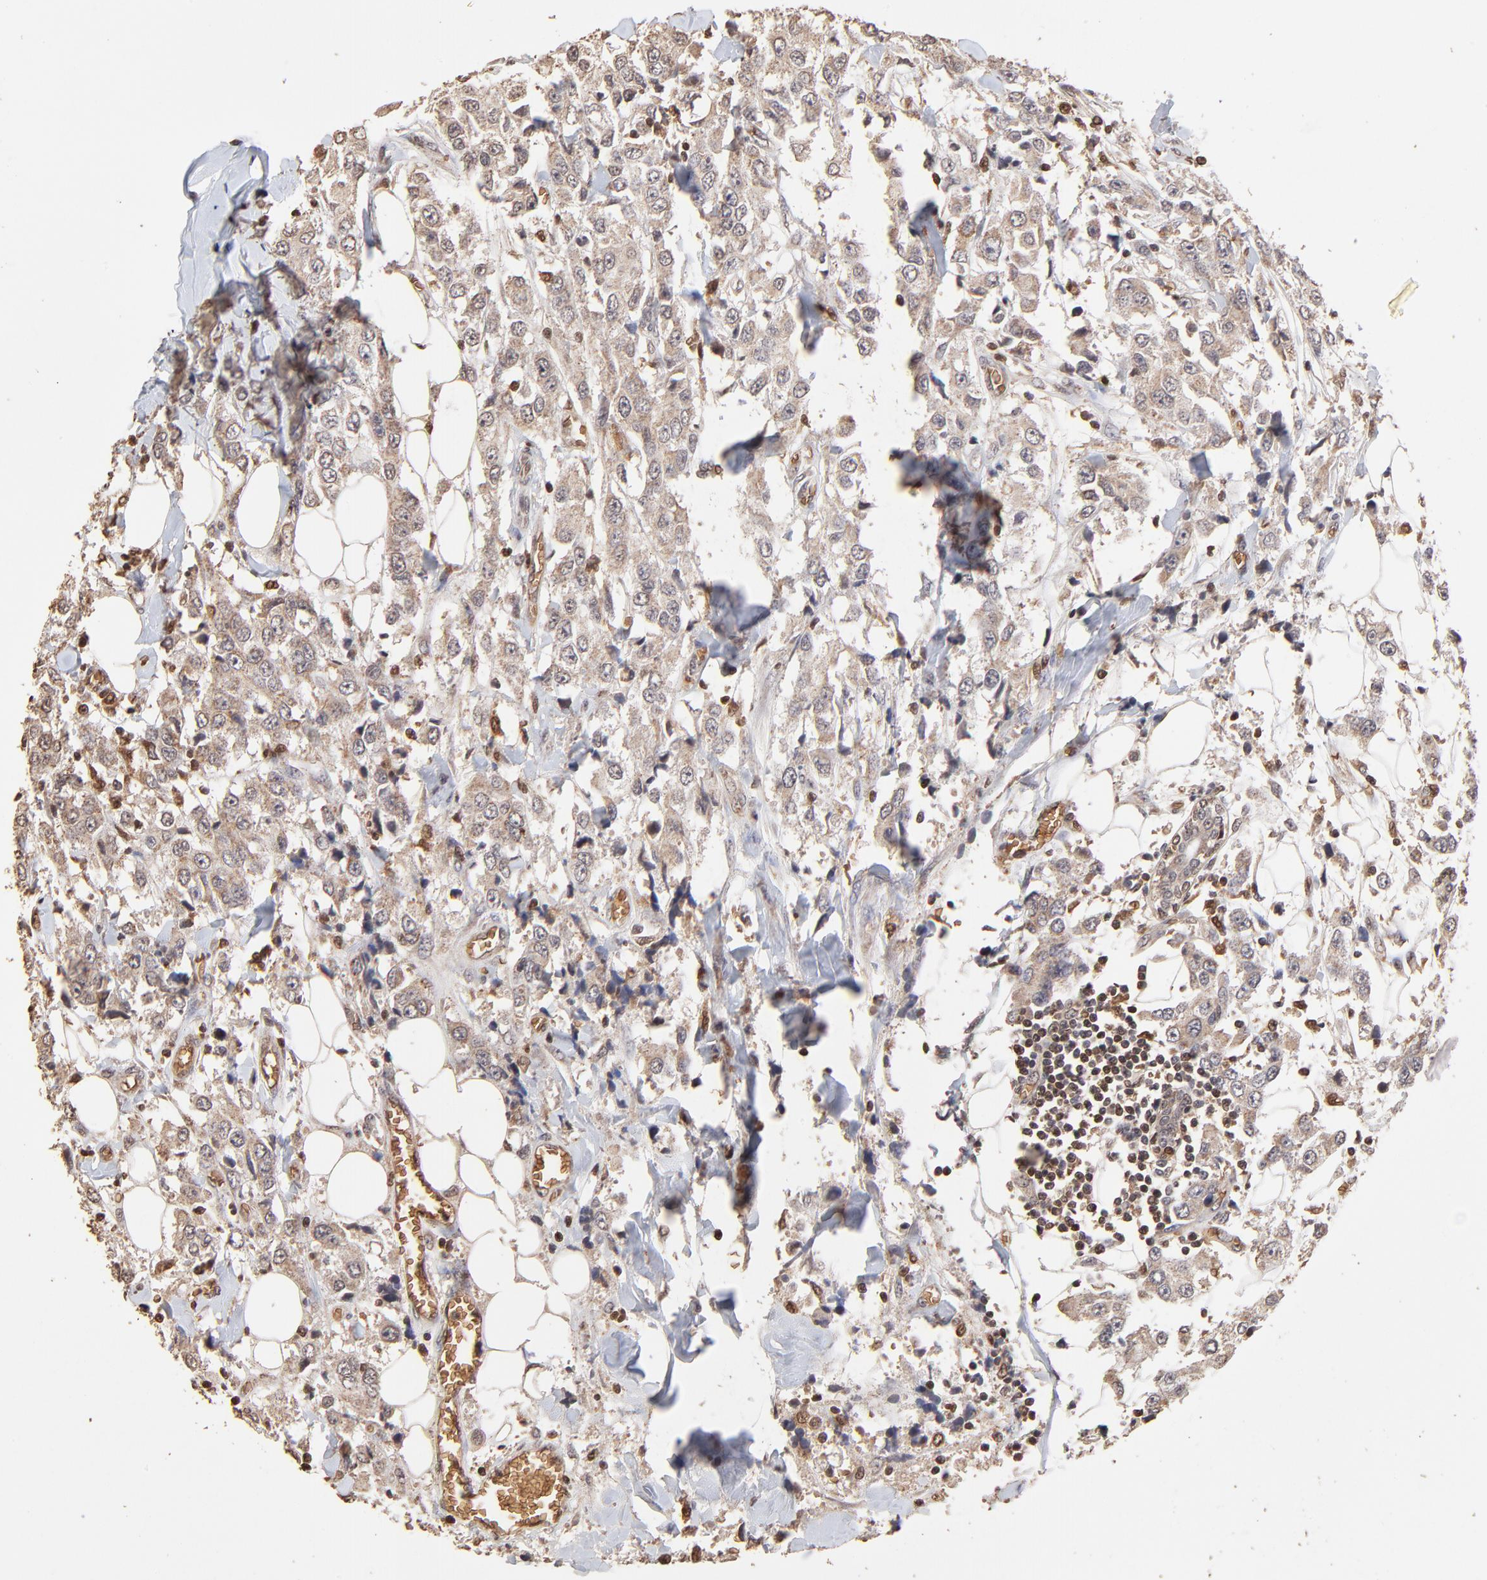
{"staining": {"intensity": "weak", "quantity": ">75%", "location": "cytoplasmic/membranous"}, "tissue": "breast cancer", "cell_type": "Tumor cells", "image_type": "cancer", "snomed": [{"axis": "morphology", "description": "Duct carcinoma"}, {"axis": "topography", "description": "Breast"}], "caption": "Immunohistochemistry (IHC) (DAB) staining of invasive ductal carcinoma (breast) displays weak cytoplasmic/membranous protein expression in approximately >75% of tumor cells.", "gene": "CASP1", "patient": {"sex": "female", "age": 58}}